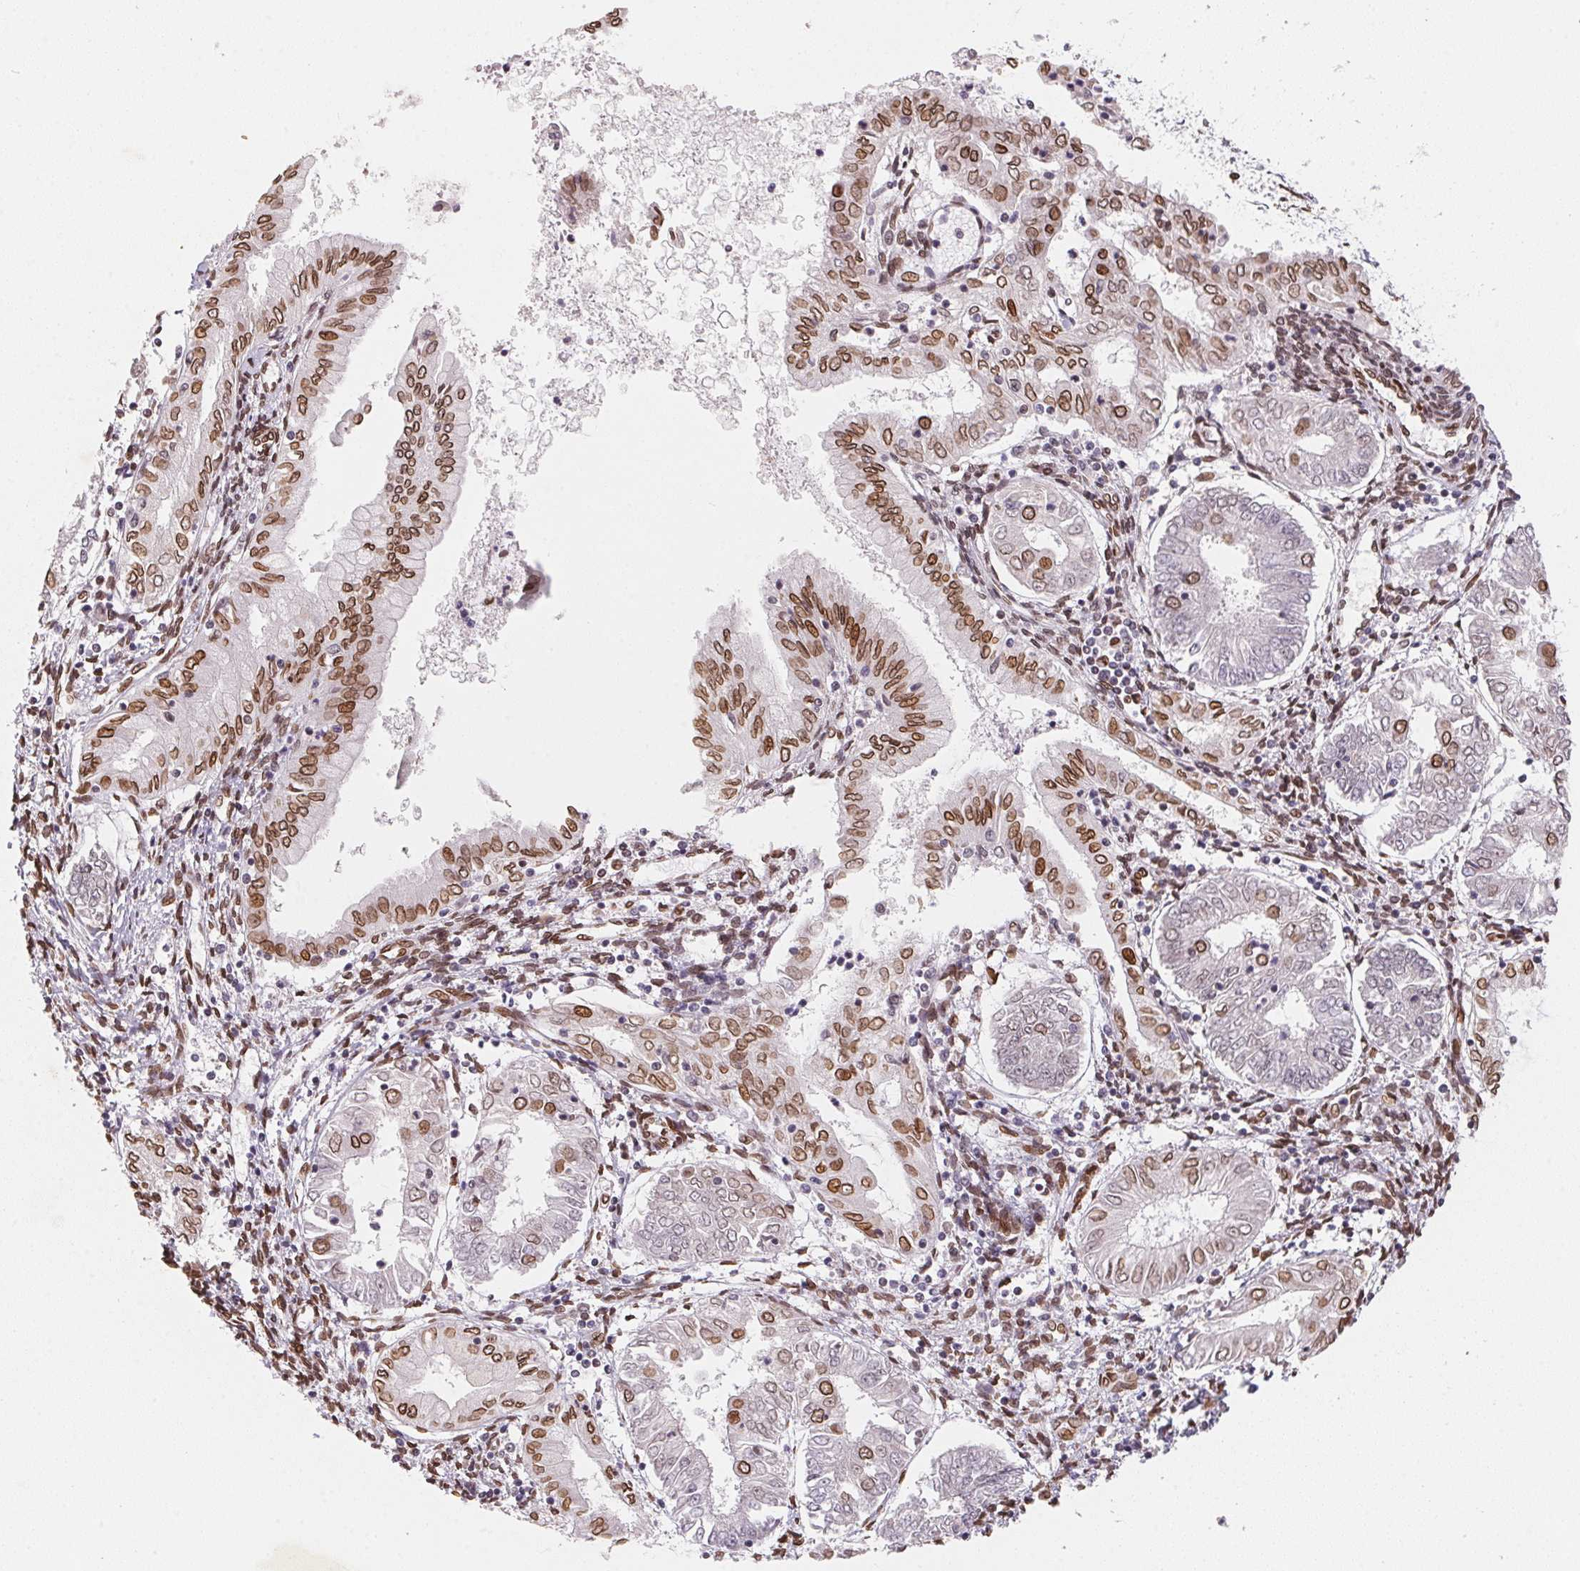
{"staining": {"intensity": "strong", "quantity": ">75%", "location": "cytoplasmic/membranous,nuclear"}, "tissue": "endometrial cancer", "cell_type": "Tumor cells", "image_type": "cancer", "snomed": [{"axis": "morphology", "description": "Adenocarcinoma, NOS"}, {"axis": "topography", "description": "Endometrium"}], "caption": "High-magnification brightfield microscopy of endometrial cancer (adenocarcinoma) stained with DAB (3,3'-diaminobenzidine) (brown) and counterstained with hematoxylin (blue). tumor cells exhibit strong cytoplasmic/membranous and nuclear expression is appreciated in about>75% of cells.", "gene": "SAP30BP", "patient": {"sex": "female", "age": 68}}